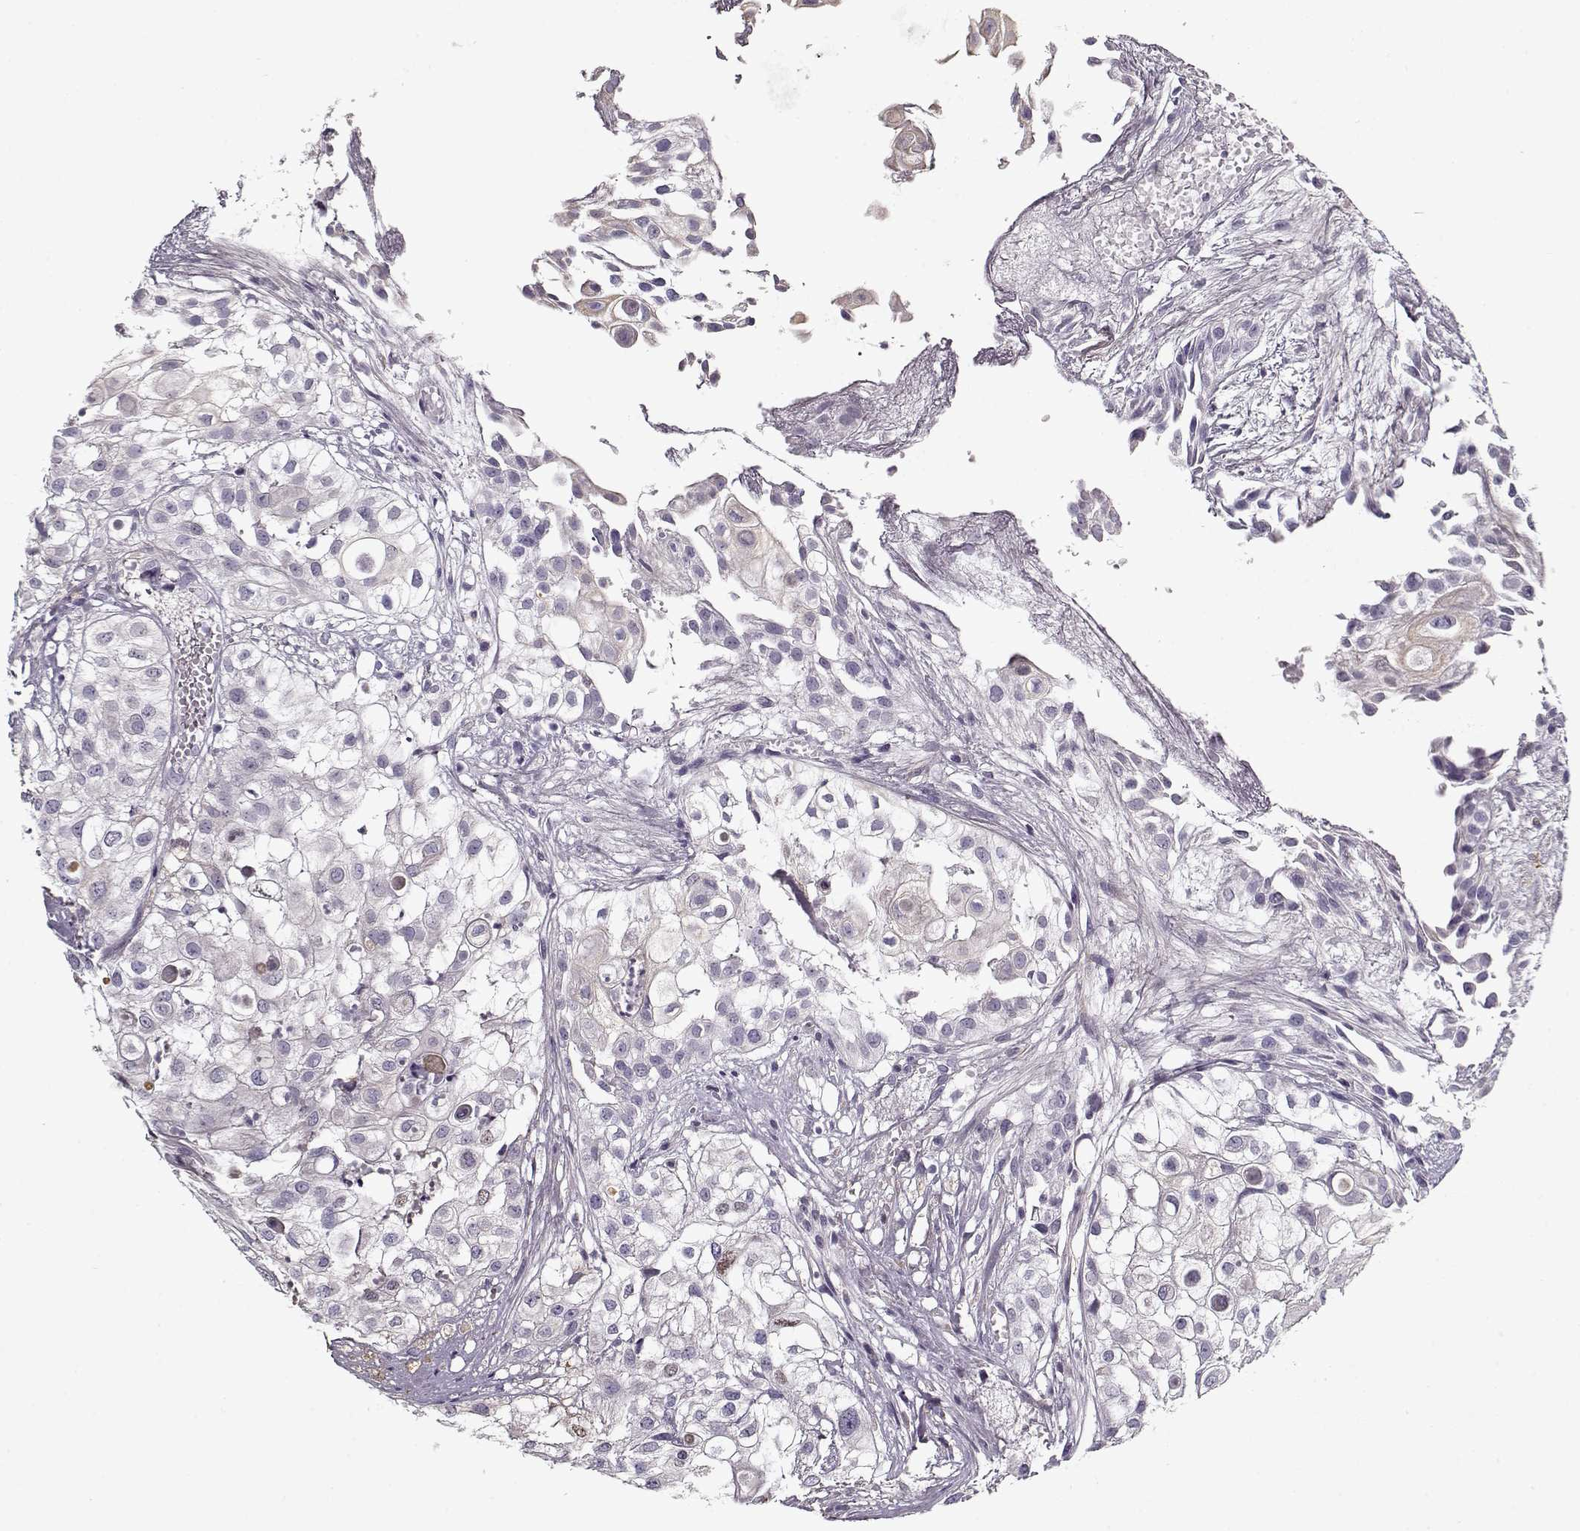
{"staining": {"intensity": "negative", "quantity": "none", "location": "none"}, "tissue": "urothelial cancer", "cell_type": "Tumor cells", "image_type": "cancer", "snomed": [{"axis": "morphology", "description": "Urothelial carcinoma, High grade"}, {"axis": "topography", "description": "Urinary bladder"}], "caption": "IHC of human urothelial cancer demonstrates no expression in tumor cells.", "gene": "LUM", "patient": {"sex": "female", "age": 79}}